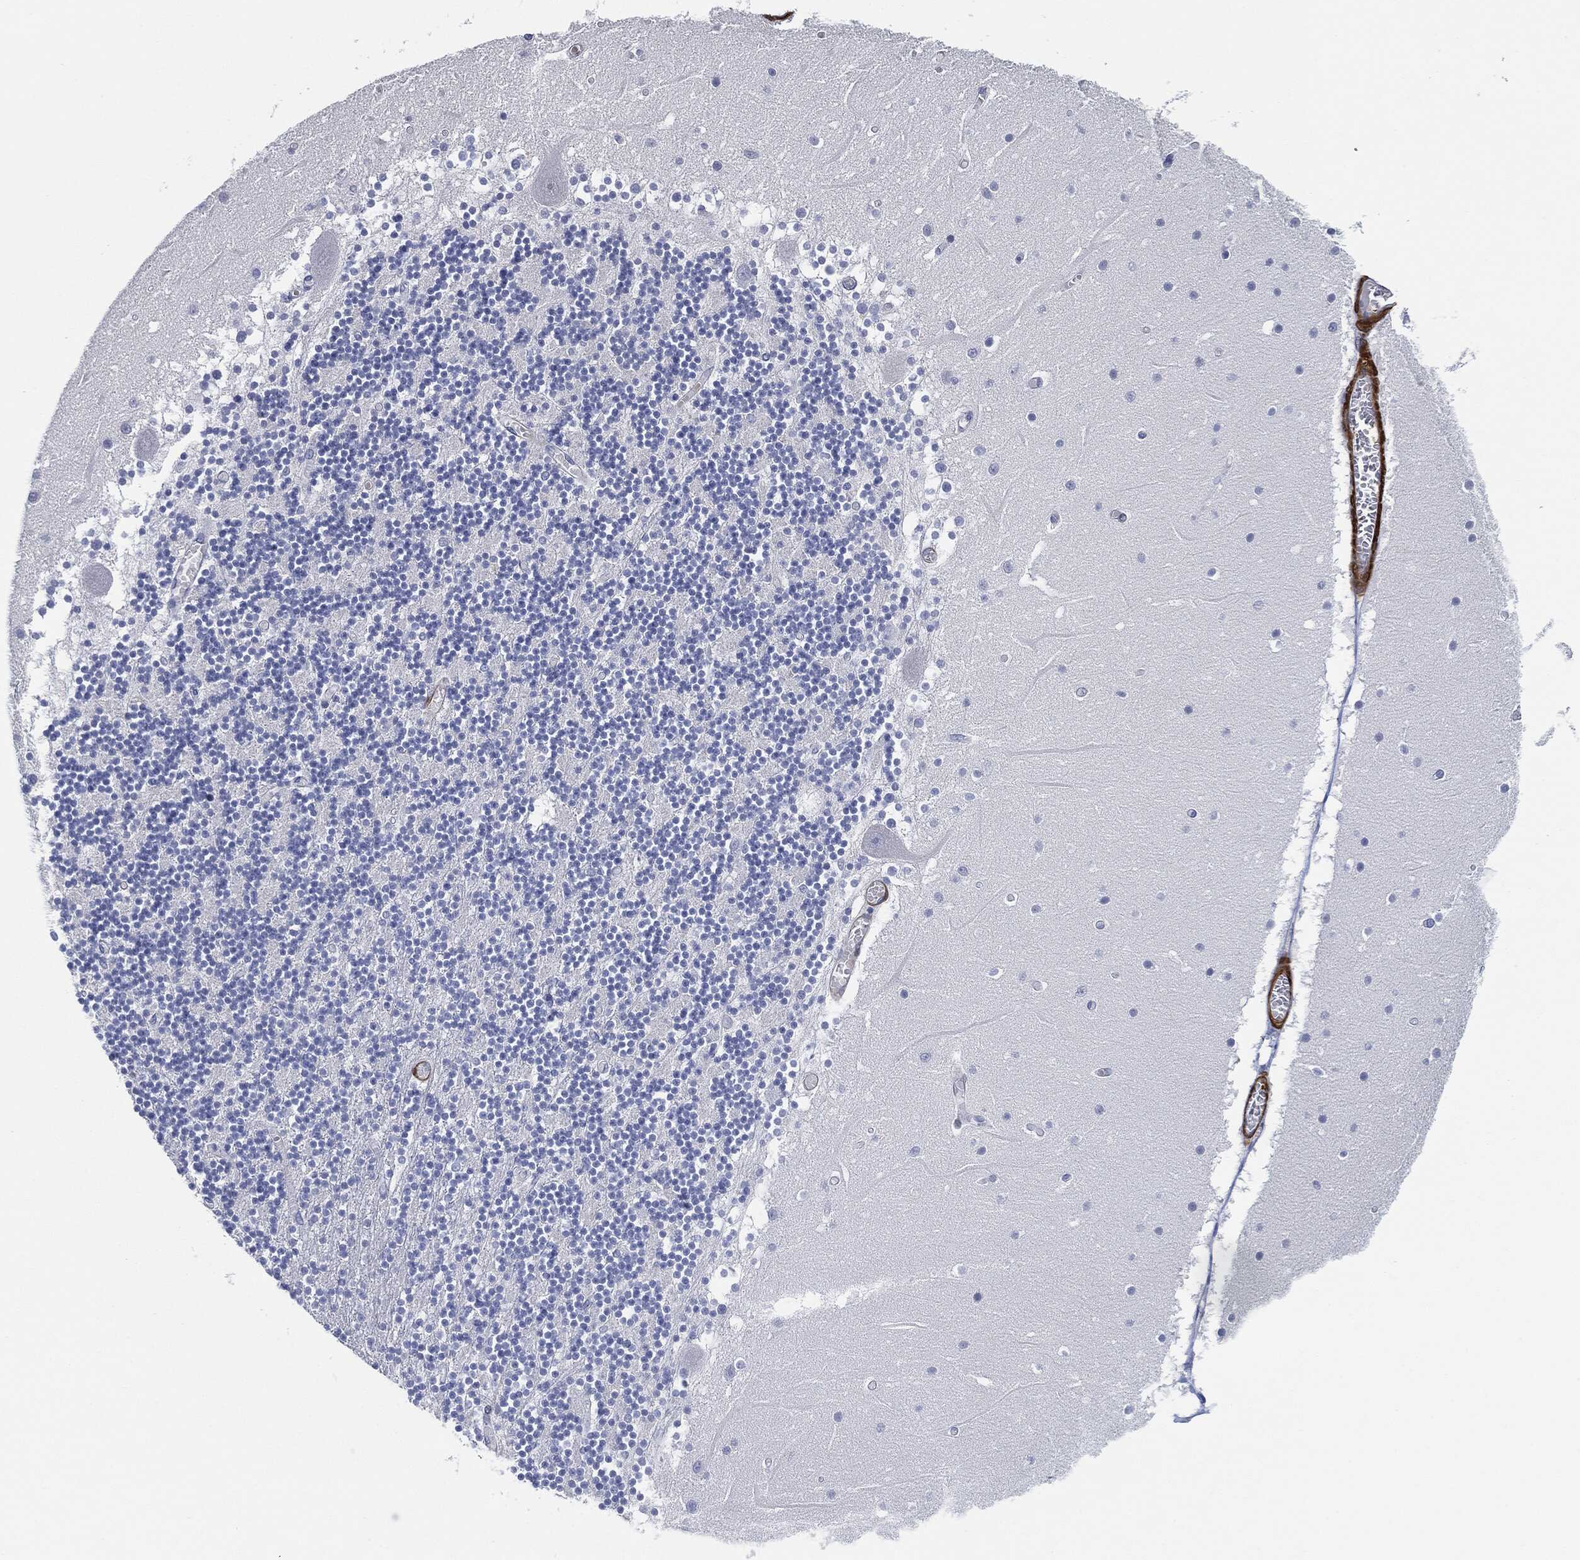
{"staining": {"intensity": "negative", "quantity": "none", "location": "none"}, "tissue": "cerebellum", "cell_type": "Cells in granular layer", "image_type": "normal", "snomed": [{"axis": "morphology", "description": "Normal tissue, NOS"}, {"axis": "topography", "description": "Cerebellum"}], "caption": "High power microscopy photomicrograph of an IHC histopathology image of benign cerebellum, revealing no significant expression in cells in granular layer.", "gene": "TAGLN", "patient": {"sex": "female", "age": 28}}